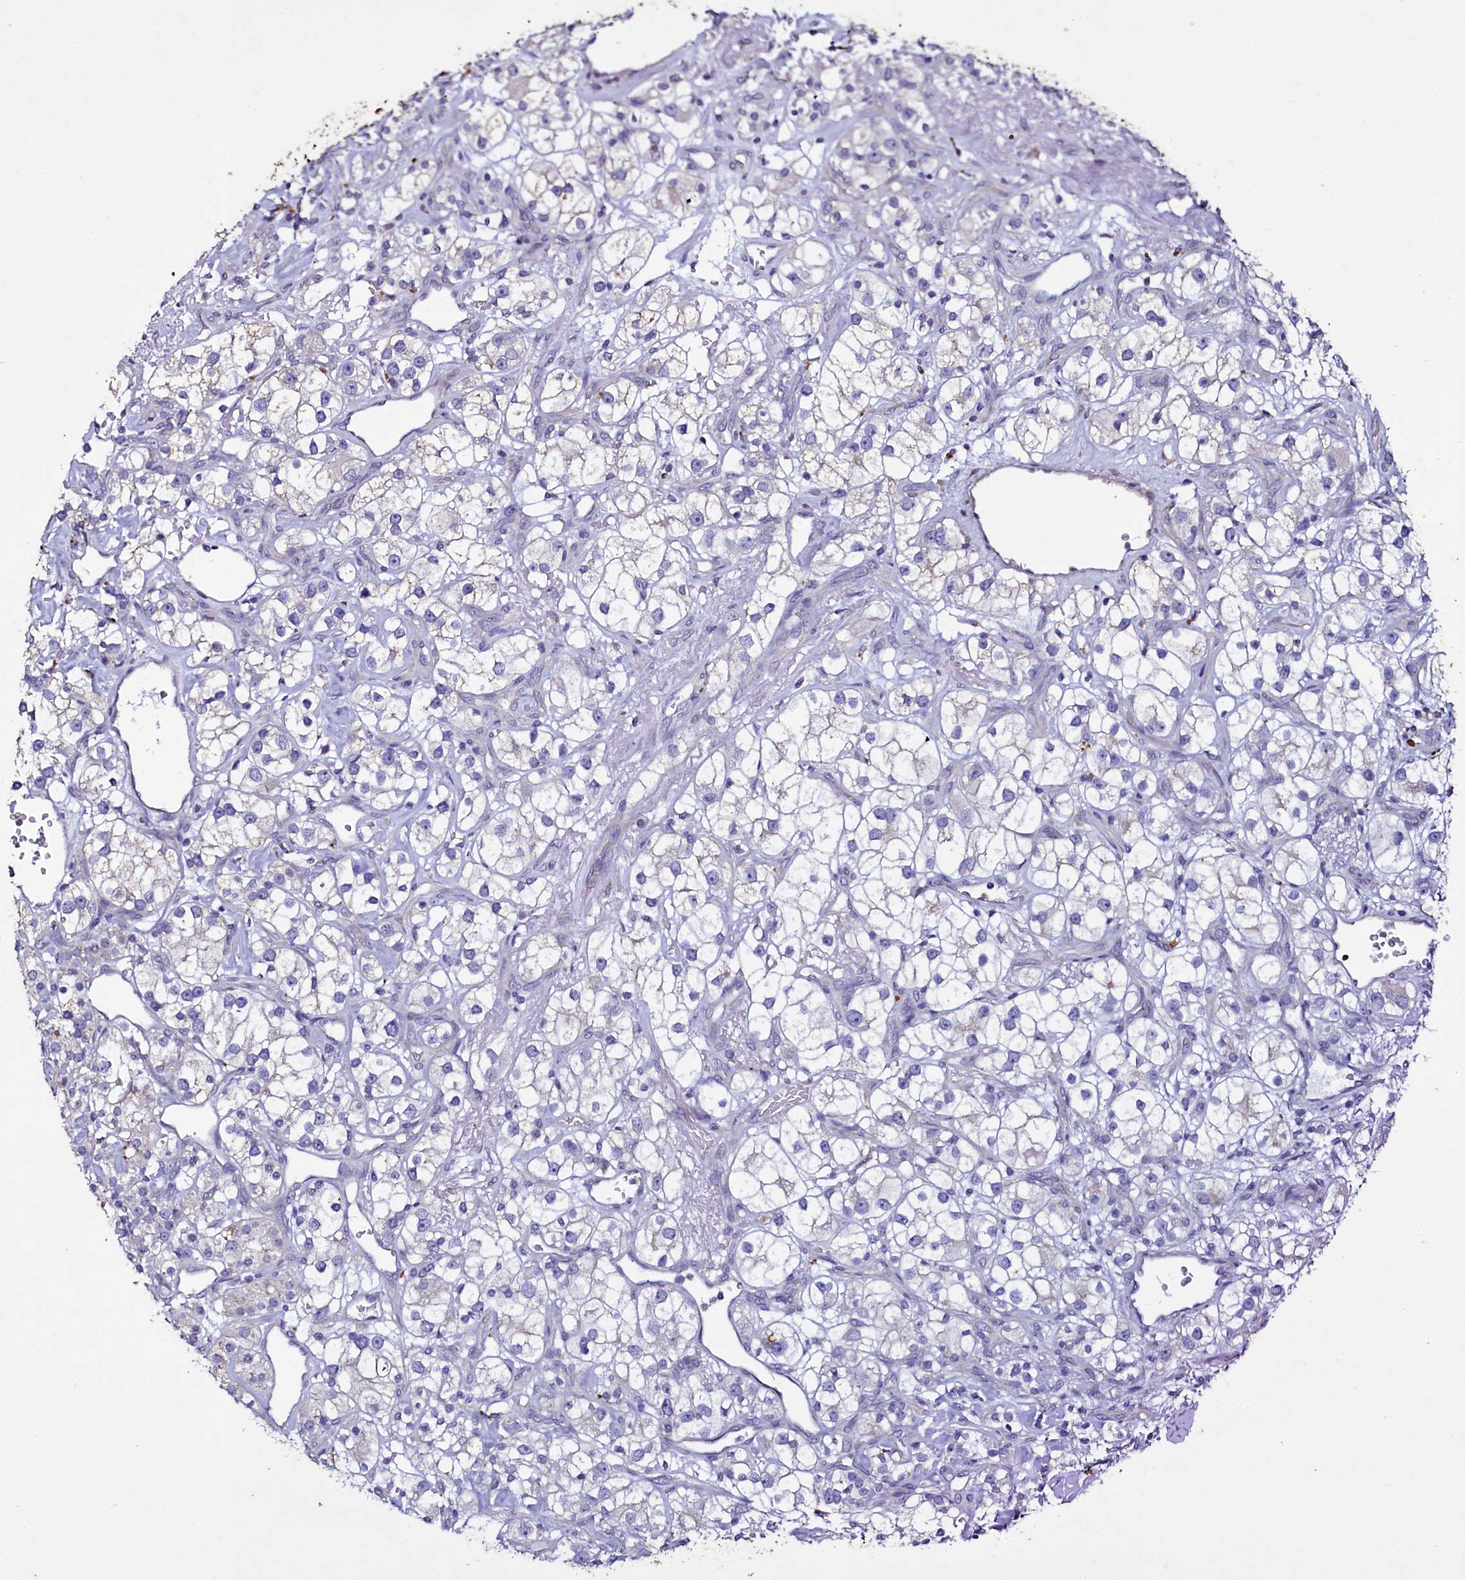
{"staining": {"intensity": "negative", "quantity": "none", "location": "none"}, "tissue": "renal cancer", "cell_type": "Tumor cells", "image_type": "cancer", "snomed": [{"axis": "morphology", "description": "Adenocarcinoma, NOS"}, {"axis": "topography", "description": "Kidney"}], "caption": "This is an IHC histopathology image of adenocarcinoma (renal). There is no positivity in tumor cells.", "gene": "SELENOT", "patient": {"sex": "male", "age": 77}}